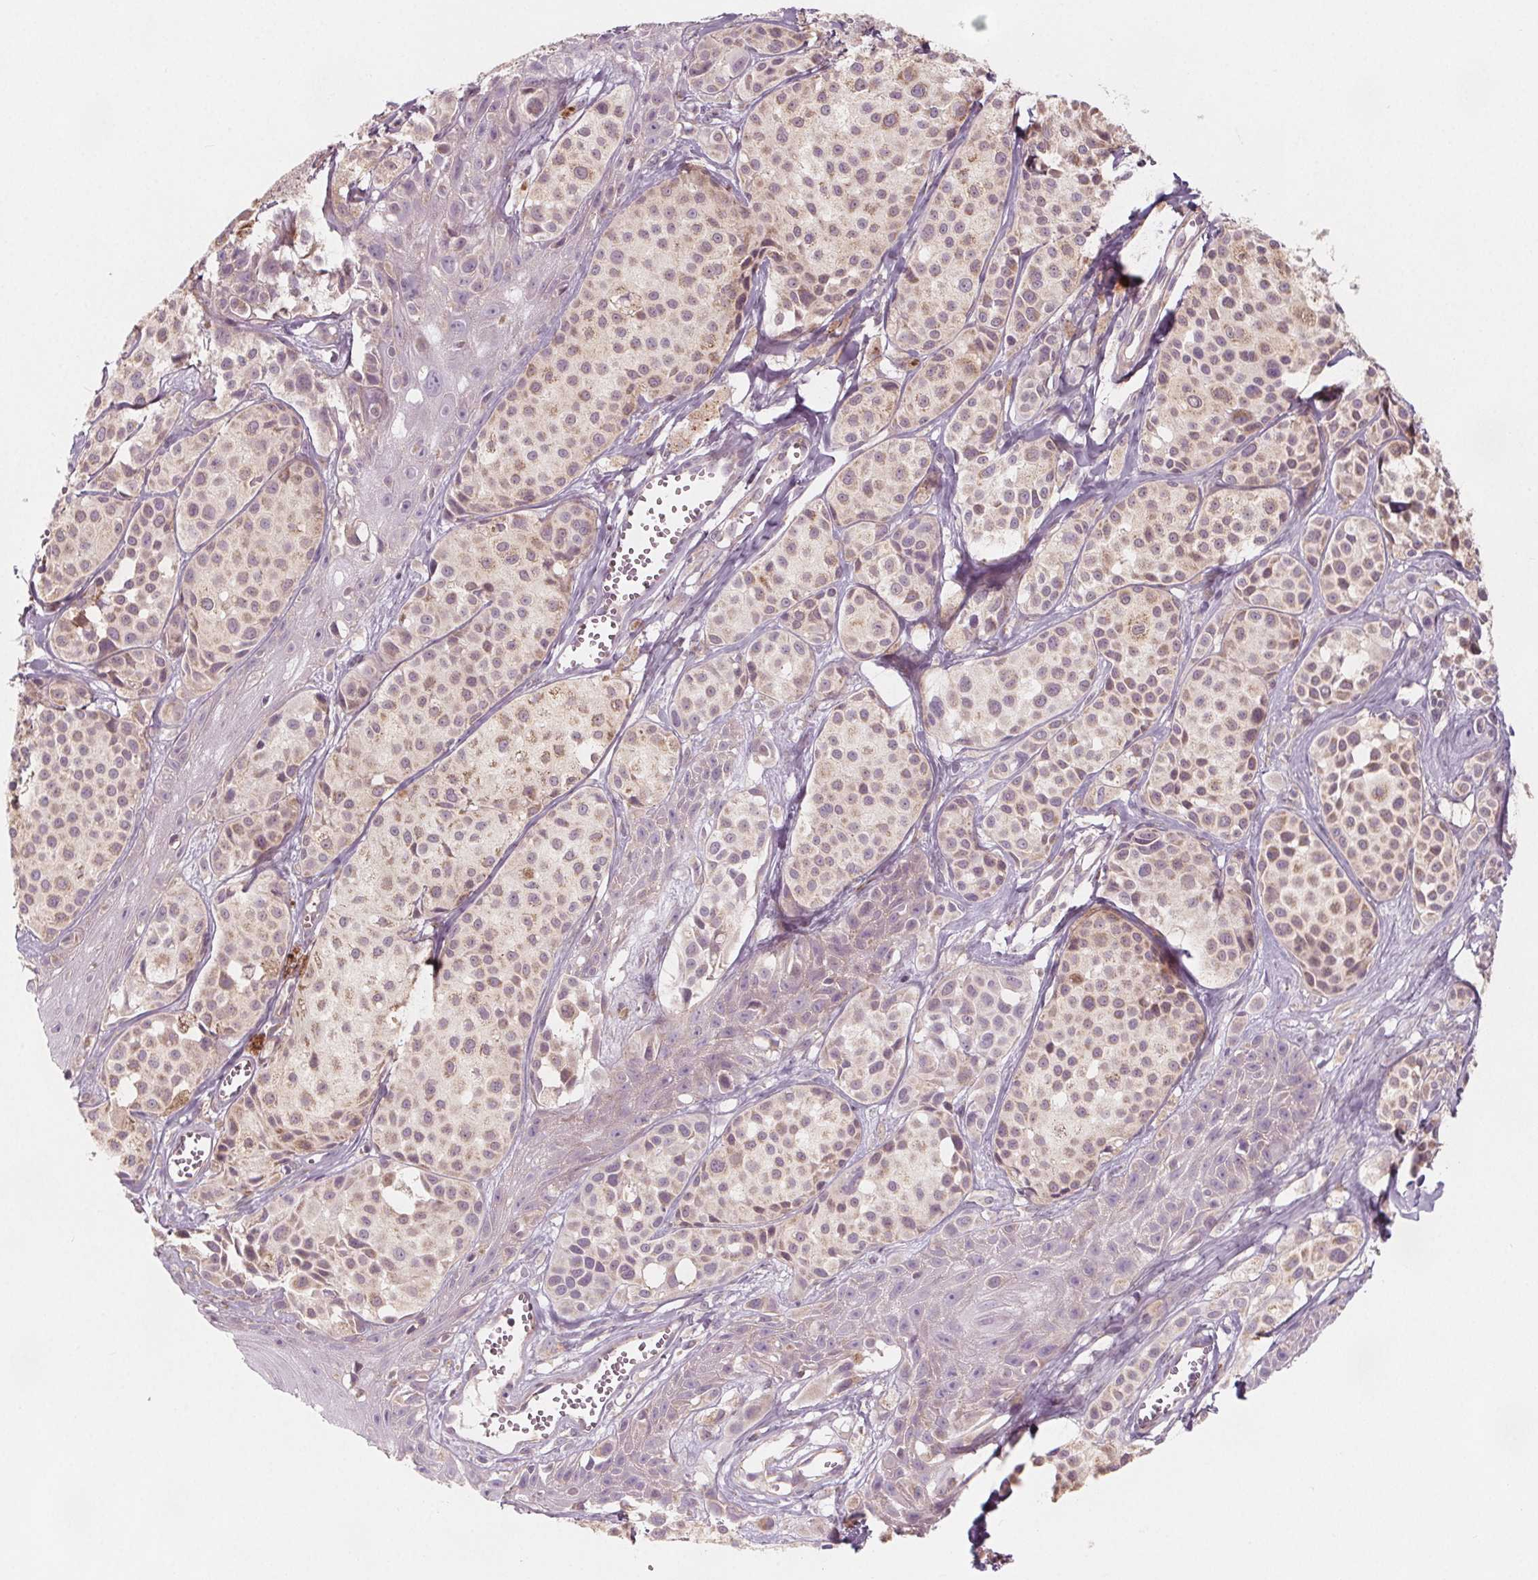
{"staining": {"intensity": "weak", "quantity": "<25%", "location": "cytoplasmic/membranous"}, "tissue": "melanoma", "cell_type": "Tumor cells", "image_type": "cancer", "snomed": [{"axis": "morphology", "description": "Malignant melanoma, NOS"}, {"axis": "topography", "description": "Skin"}], "caption": "Tumor cells show no significant protein staining in melanoma.", "gene": "ADAM33", "patient": {"sex": "male", "age": 77}}